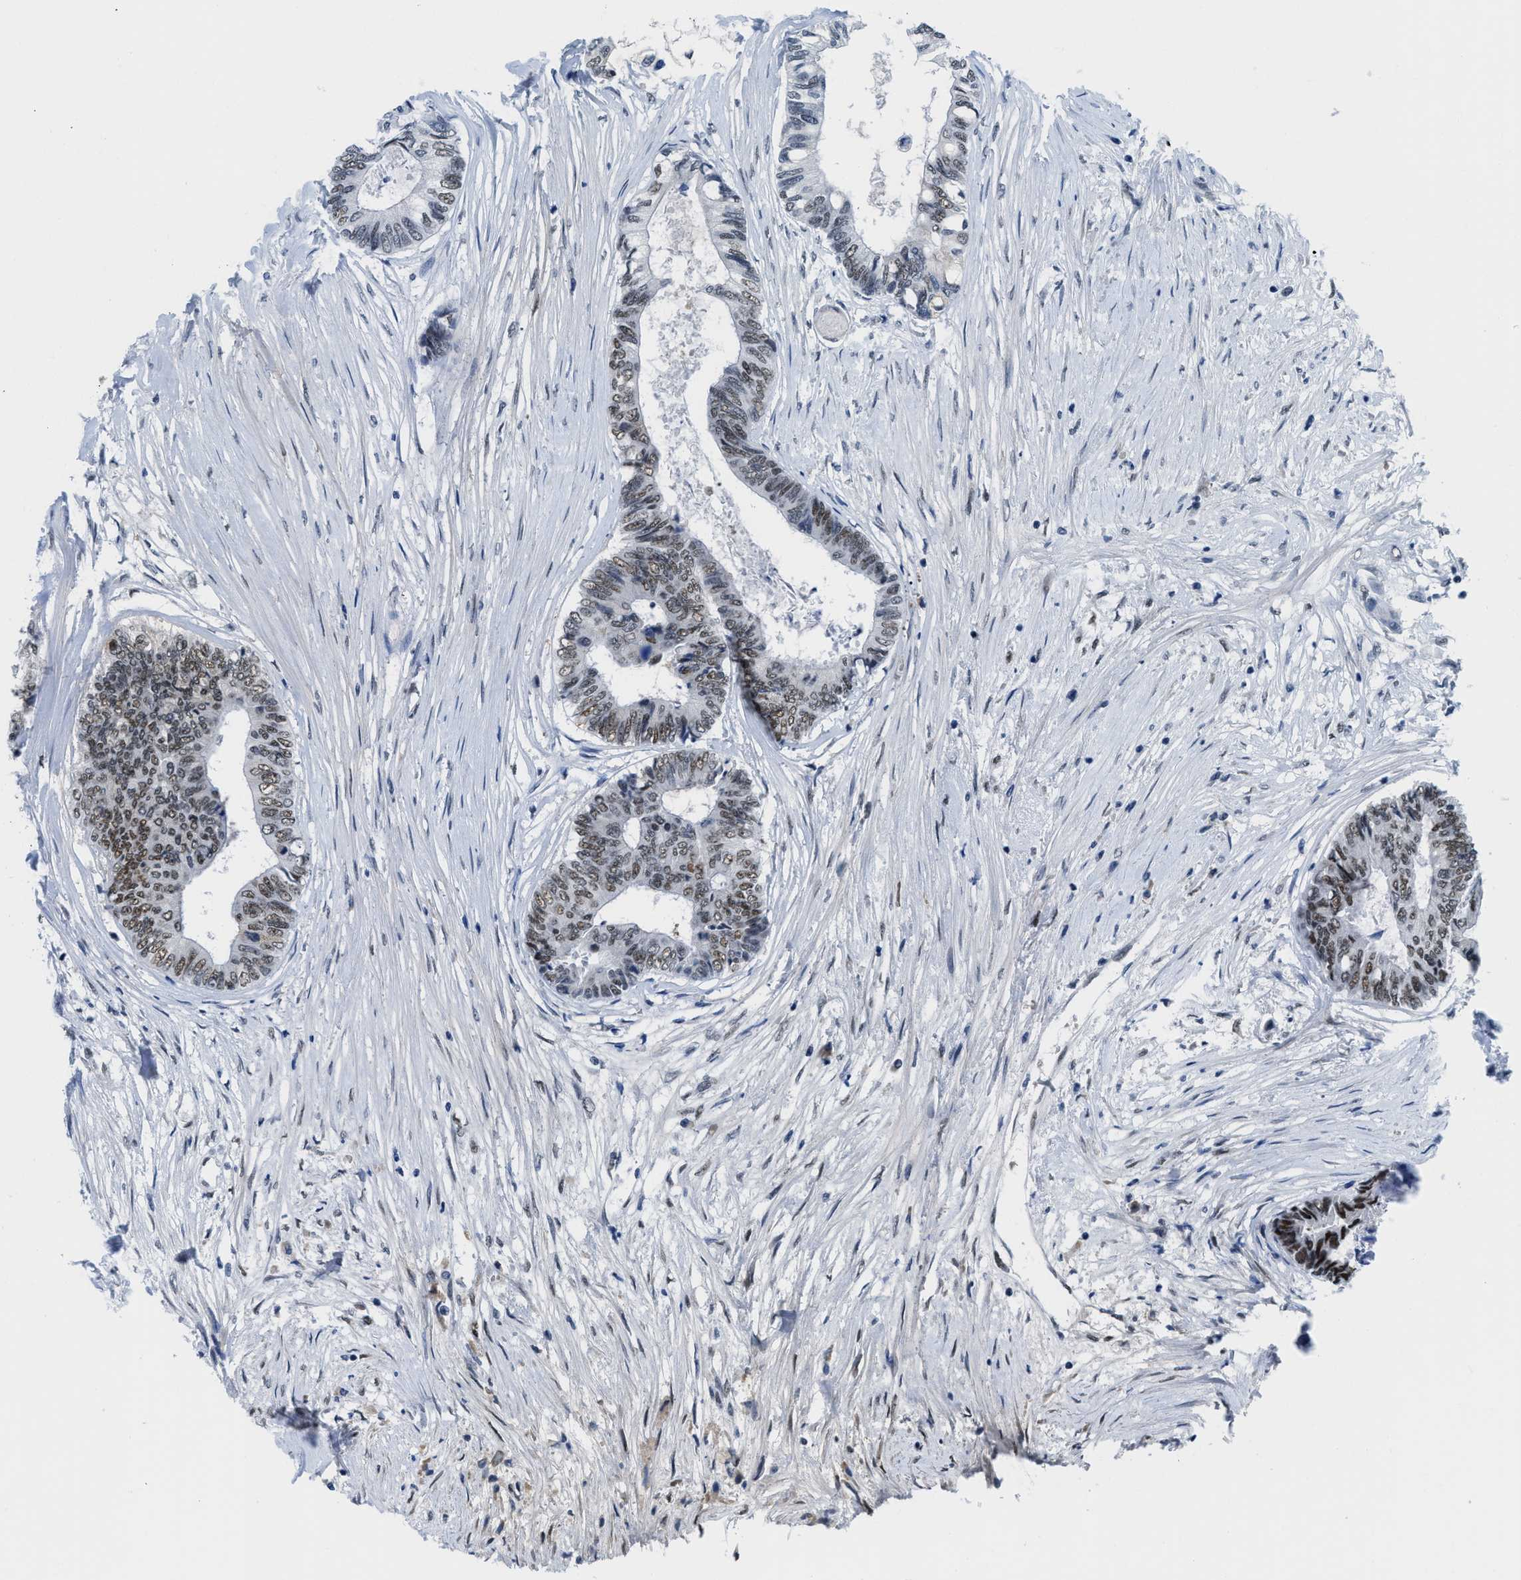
{"staining": {"intensity": "moderate", "quantity": "25%-75%", "location": "nuclear"}, "tissue": "colorectal cancer", "cell_type": "Tumor cells", "image_type": "cancer", "snomed": [{"axis": "morphology", "description": "Adenocarcinoma, NOS"}, {"axis": "topography", "description": "Rectum"}], "caption": "IHC (DAB (3,3'-diaminobenzidine)) staining of colorectal cancer (adenocarcinoma) shows moderate nuclear protein positivity in about 25%-75% of tumor cells.", "gene": "SMARCAD1", "patient": {"sex": "male", "age": 63}}